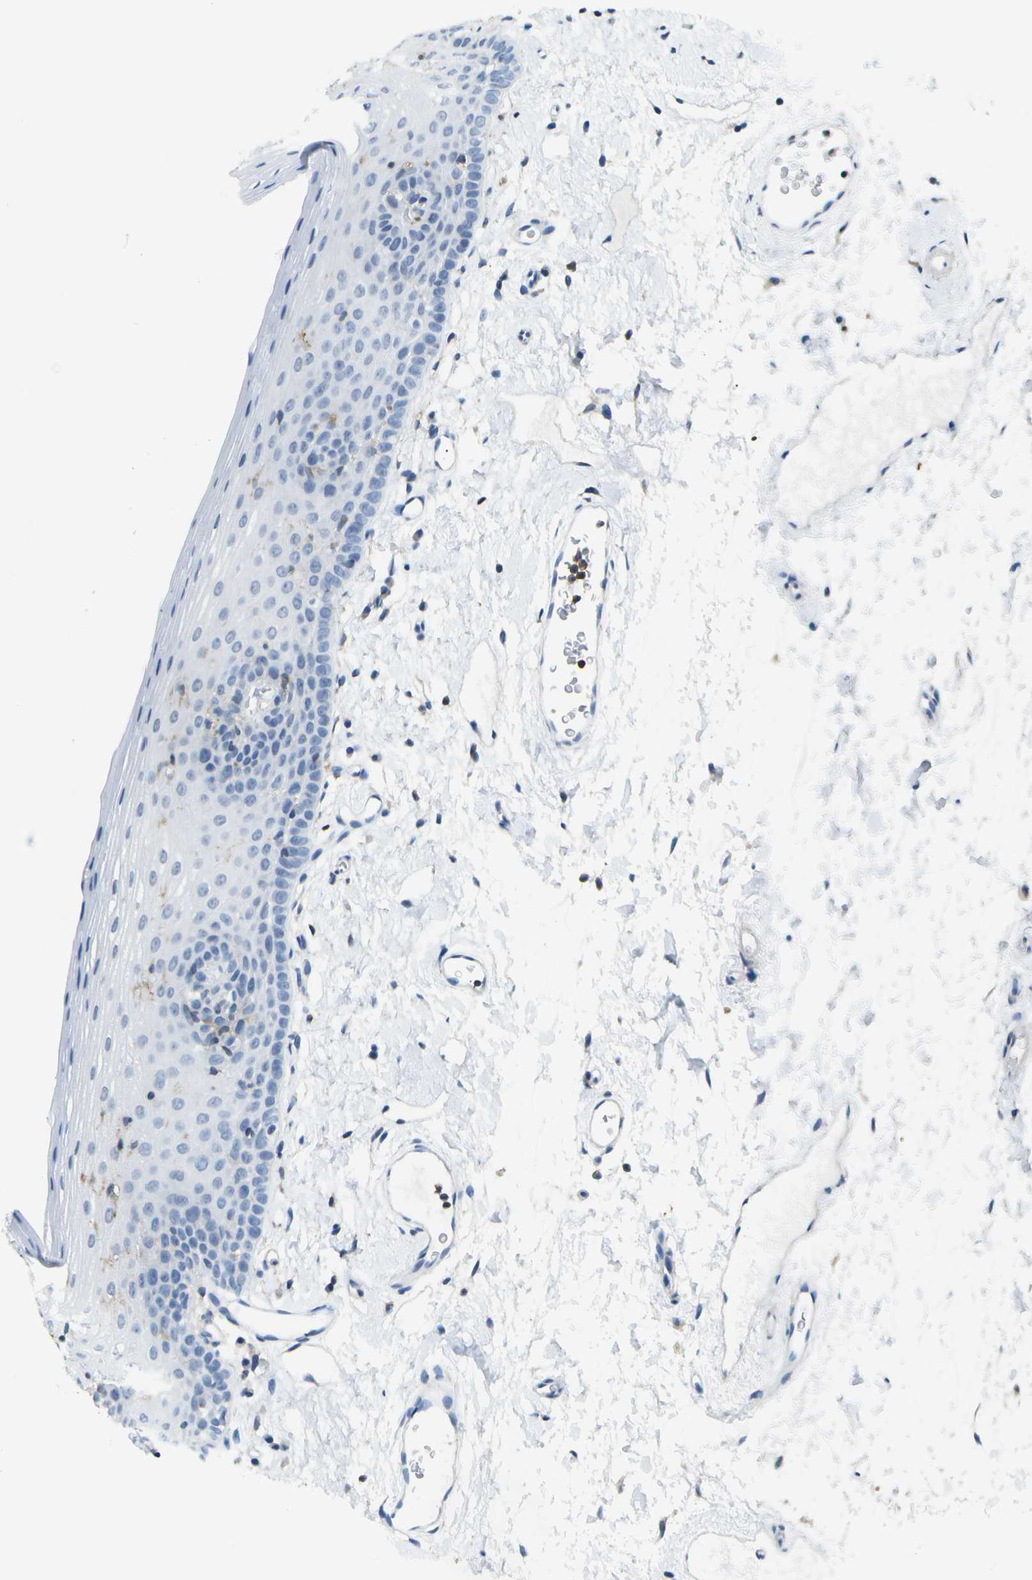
{"staining": {"intensity": "negative", "quantity": "none", "location": "none"}, "tissue": "oral mucosa", "cell_type": "Squamous epithelial cells", "image_type": "normal", "snomed": [{"axis": "morphology", "description": "Normal tissue, NOS"}, {"axis": "topography", "description": "Oral tissue"}], "caption": "This photomicrograph is of benign oral mucosa stained with IHC to label a protein in brown with the nuclei are counter-stained blue. There is no positivity in squamous epithelial cells. (Brightfield microscopy of DAB (3,3'-diaminobenzidine) immunohistochemistry (IHC) at high magnification).", "gene": "RCSD1", "patient": {"sex": "male", "age": 66}}